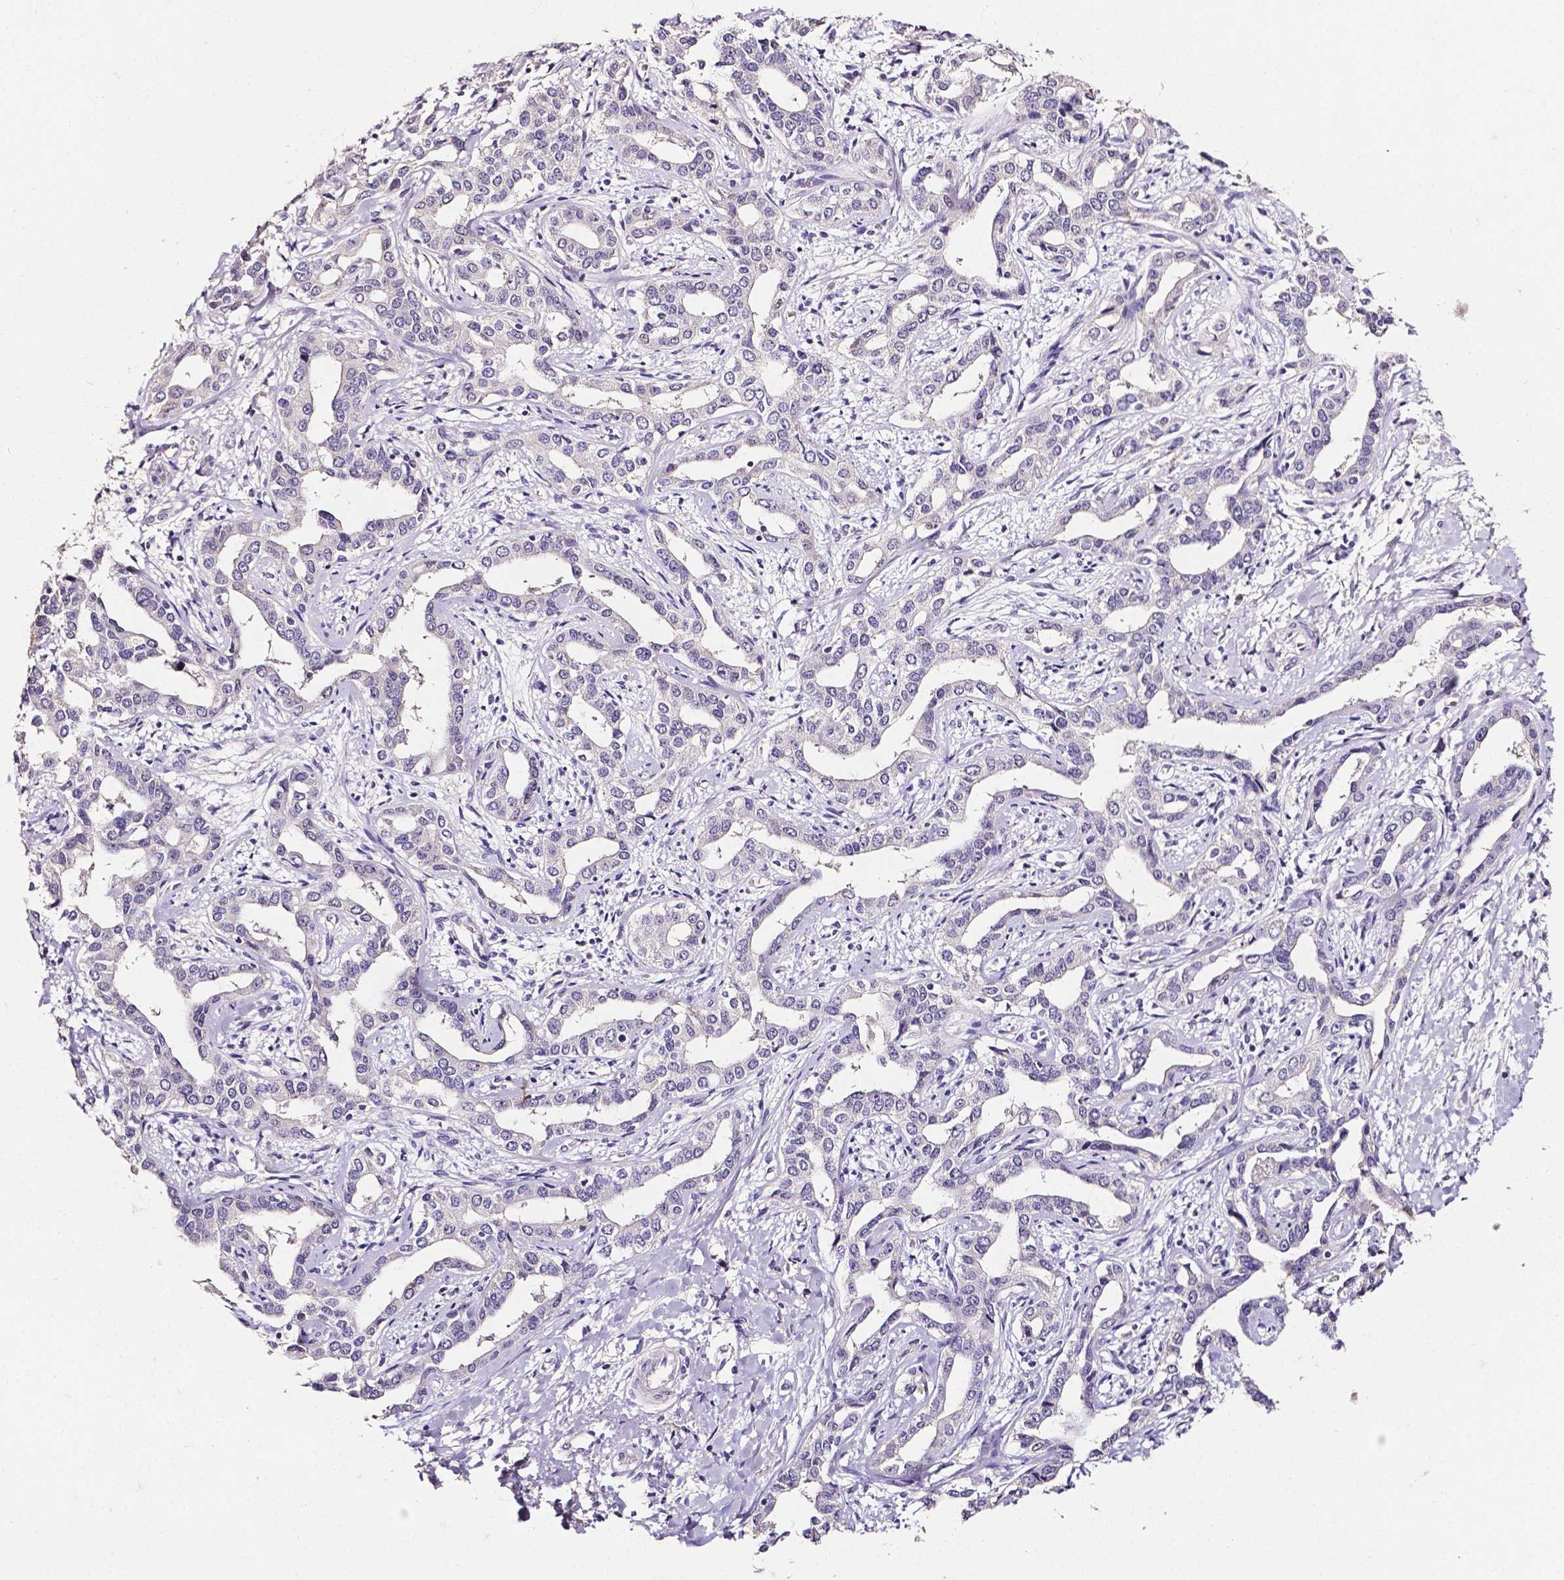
{"staining": {"intensity": "negative", "quantity": "none", "location": "none"}, "tissue": "liver cancer", "cell_type": "Tumor cells", "image_type": "cancer", "snomed": [{"axis": "morphology", "description": "Cholangiocarcinoma"}, {"axis": "topography", "description": "Liver"}], "caption": "Immunohistochemistry (IHC) image of human cholangiocarcinoma (liver) stained for a protein (brown), which shows no staining in tumor cells.", "gene": "PSAT1", "patient": {"sex": "male", "age": 59}}